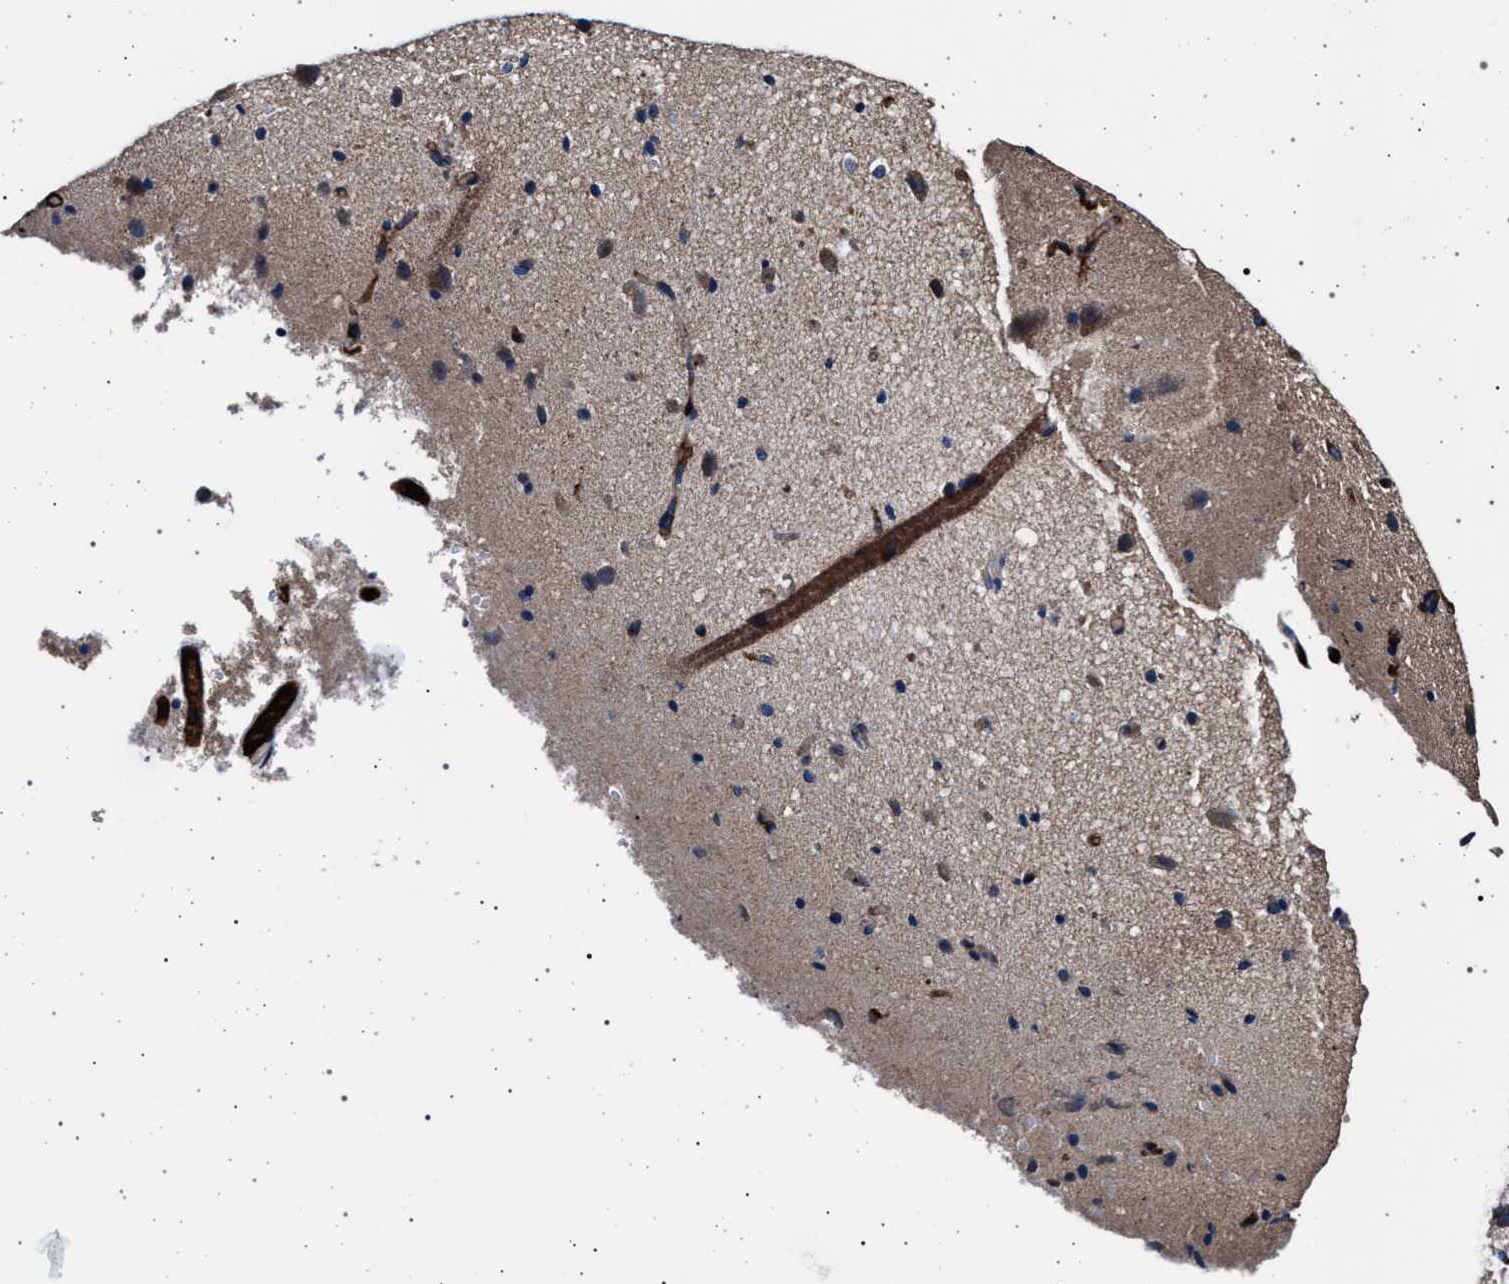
{"staining": {"intensity": "weak", "quantity": "25%-75%", "location": "cytoplasmic/membranous"}, "tissue": "cerebral cortex", "cell_type": "Endothelial cells", "image_type": "normal", "snomed": [{"axis": "morphology", "description": "Normal tissue, NOS"}, {"axis": "morphology", "description": "Developmental malformation"}, {"axis": "topography", "description": "Cerebral cortex"}], "caption": "Weak cytoplasmic/membranous expression for a protein is appreciated in about 25%-75% of endothelial cells of benign cerebral cortex using immunohistochemistry.", "gene": "MAP3K2", "patient": {"sex": "female", "age": 30}}